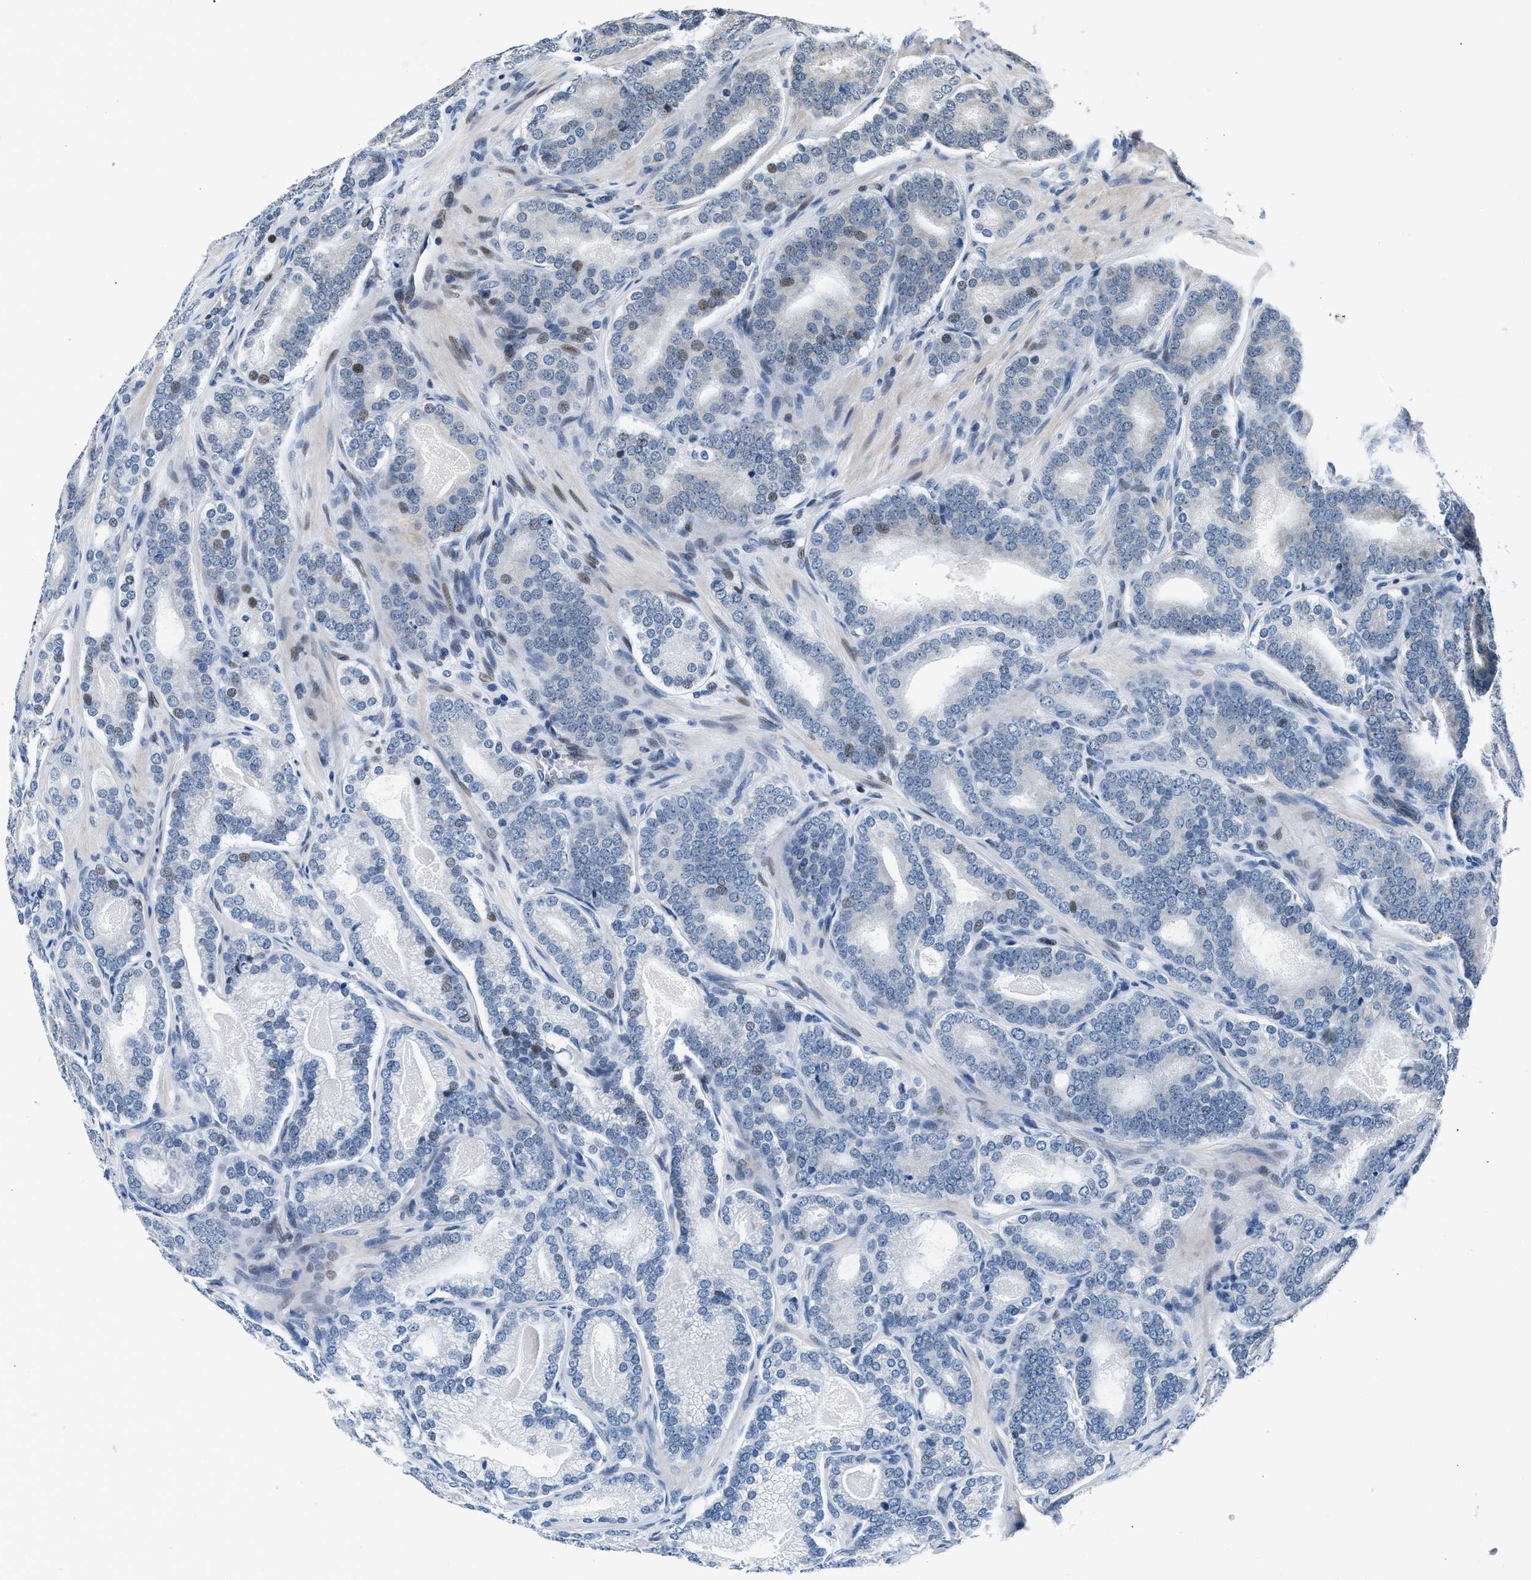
{"staining": {"intensity": "weak", "quantity": "<25%", "location": "nuclear"}, "tissue": "prostate cancer", "cell_type": "Tumor cells", "image_type": "cancer", "snomed": [{"axis": "morphology", "description": "Adenocarcinoma, High grade"}, {"axis": "topography", "description": "Prostate"}], "caption": "This is an immunohistochemistry (IHC) histopathology image of human prostate adenocarcinoma (high-grade). There is no positivity in tumor cells.", "gene": "PRRC2B", "patient": {"sex": "male", "age": 60}}